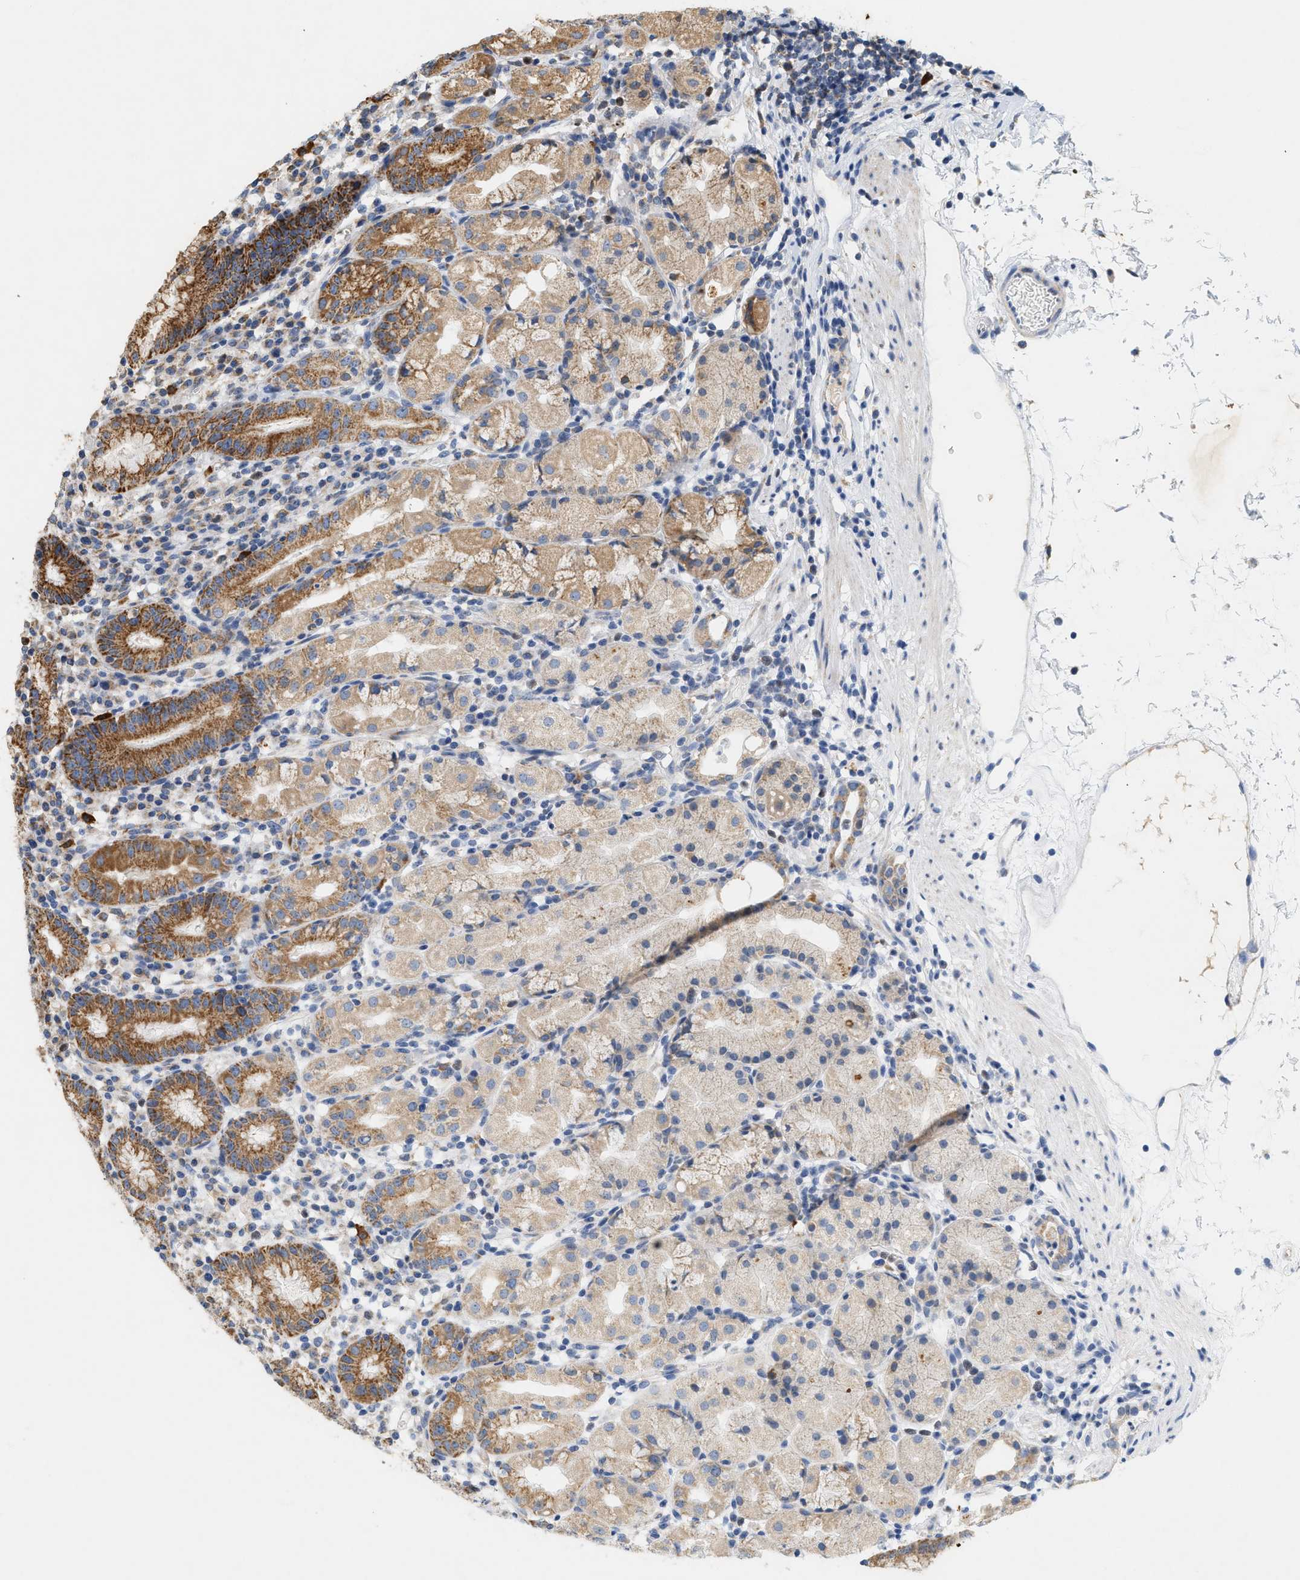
{"staining": {"intensity": "moderate", "quantity": ">75%", "location": "cytoplasmic/membranous"}, "tissue": "stomach", "cell_type": "Glandular cells", "image_type": "normal", "snomed": [{"axis": "morphology", "description": "Normal tissue, NOS"}, {"axis": "topography", "description": "Stomach"}, {"axis": "topography", "description": "Stomach, lower"}], "caption": "Stomach stained for a protein (brown) displays moderate cytoplasmic/membranous positive positivity in approximately >75% of glandular cells.", "gene": "MCU", "patient": {"sex": "female", "age": 75}}